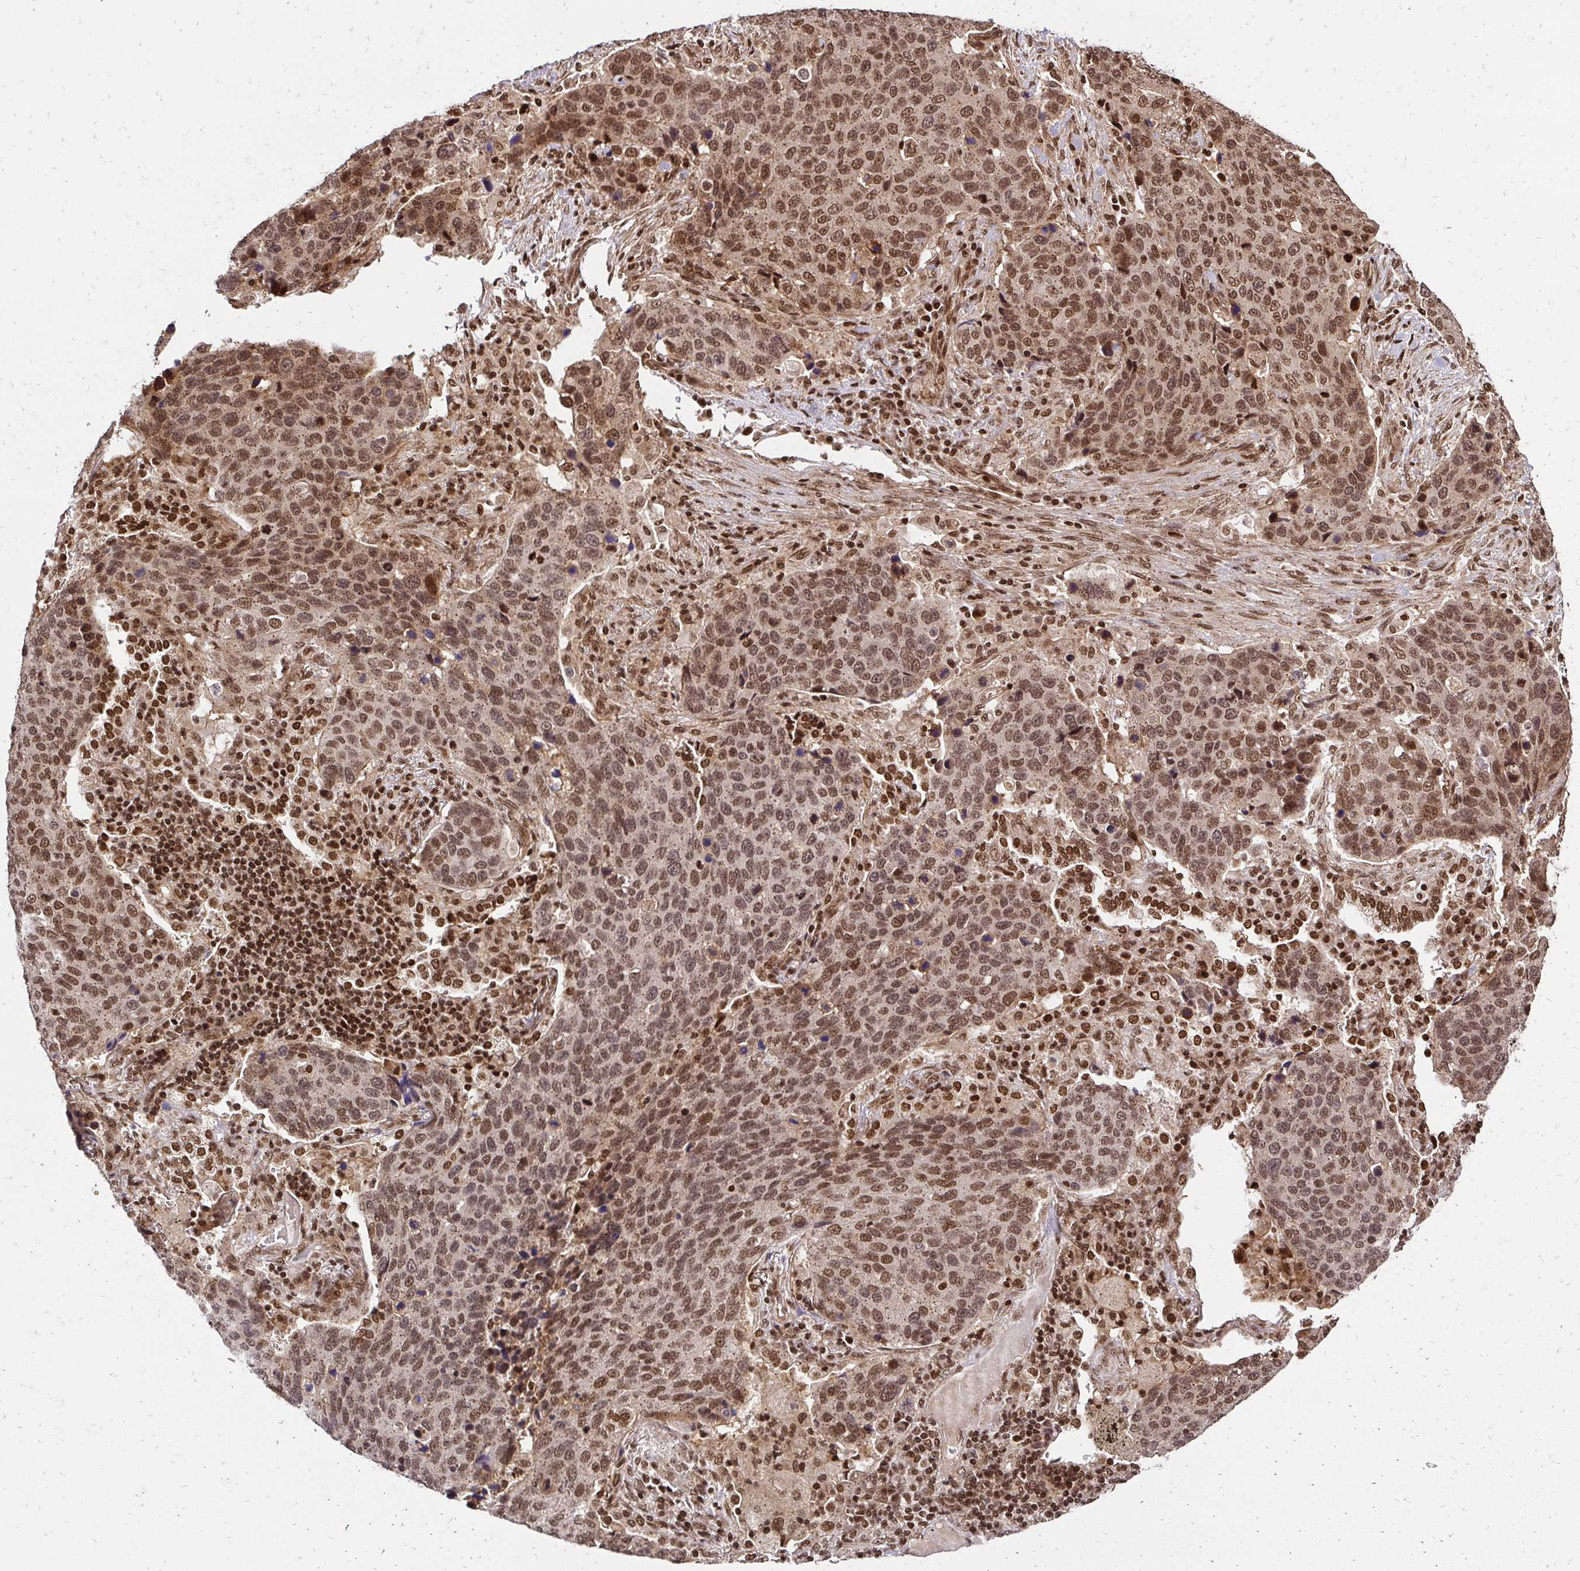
{"staining": {"intensity": "moderate", "quantity": ">75%", "location": "cytoplasmic/membranous,nuclear"}, "tissue": "lung cancer", "cell_type": "Tumor cells", "image_type": "cancer", "snomed": [{"axis": "morphology", "description": "Squamous cell carcinoma, NOS"}, {"axis": "topography", "description": "Lymph node"}, {"axis": "topography", "description": "Lung"}], "caption": "IHC image of neoplastic tissue: lung squamous cell carcinoma stained using immunohistochemistry exhibits medium levels of moderate protein expression localized specifically in the cytoplasmic/membranous and nuclear of tumor cells, appearing as a cytoplasmic/membranous and nuclear brown color.", "gene": "GLYR1", "patient": {"sex": "male", "age": 61}}